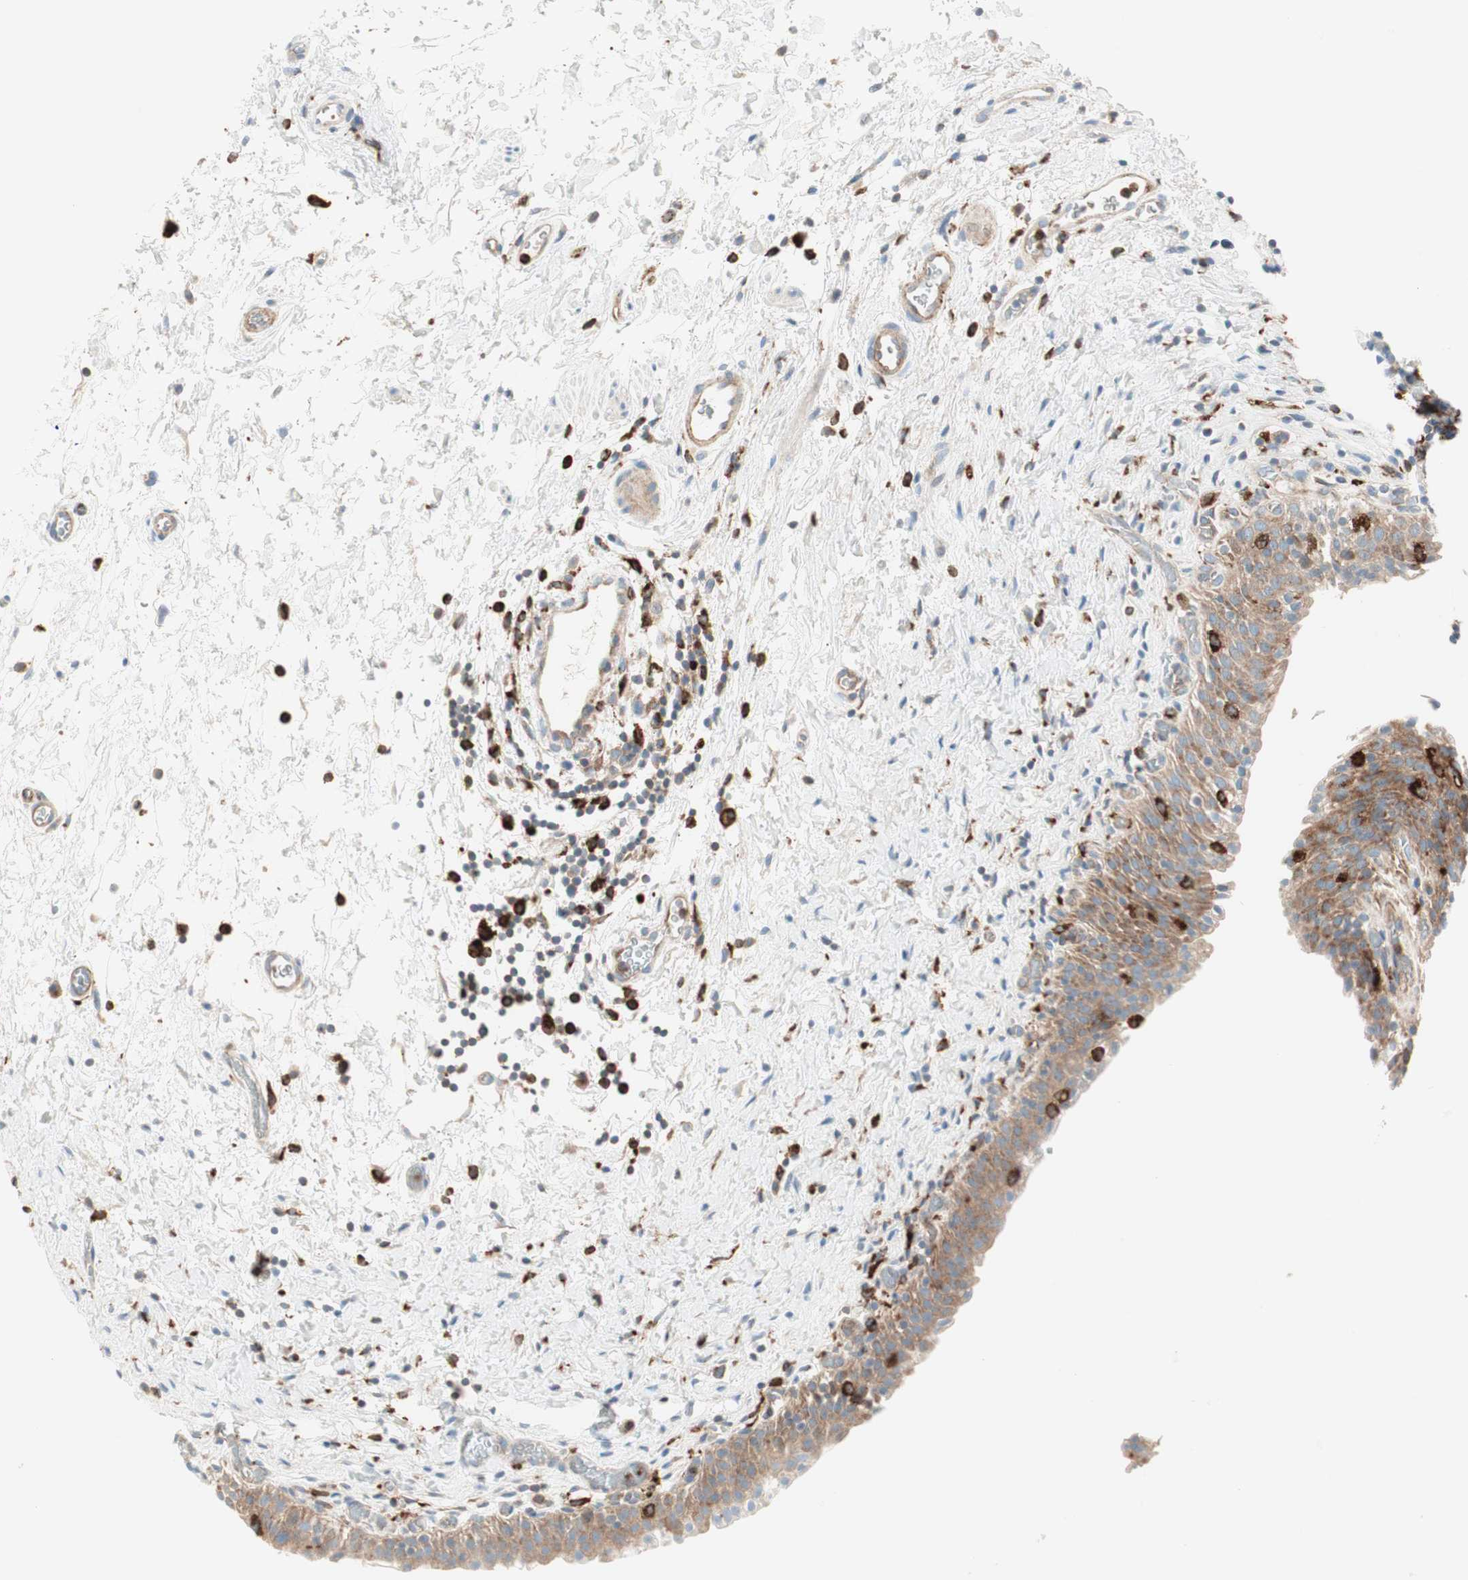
{"staining": {"intensity": "moderate", "quantity": ">75%", "location": "cytoplasmic/membranous"}, "tissue": "urinary bladder", "cell_type": "Urothelial cells", "image_type": "normal", "snomed": [{"axis": "morphology", "description": "Normal tissue, NOS"}, {"axis": "topography", "description": "Urinary bladder"}], "caption": "Immunohistochemistry (DAB) staining of normal urinary bladder shows moderate cytoplasmic/membranous protein expression in about >75% of urothelial cells. Nuclei are stained in blue.", "gene": "ATP6V1G1", "patient": {"sex": "male", "age": 51}}